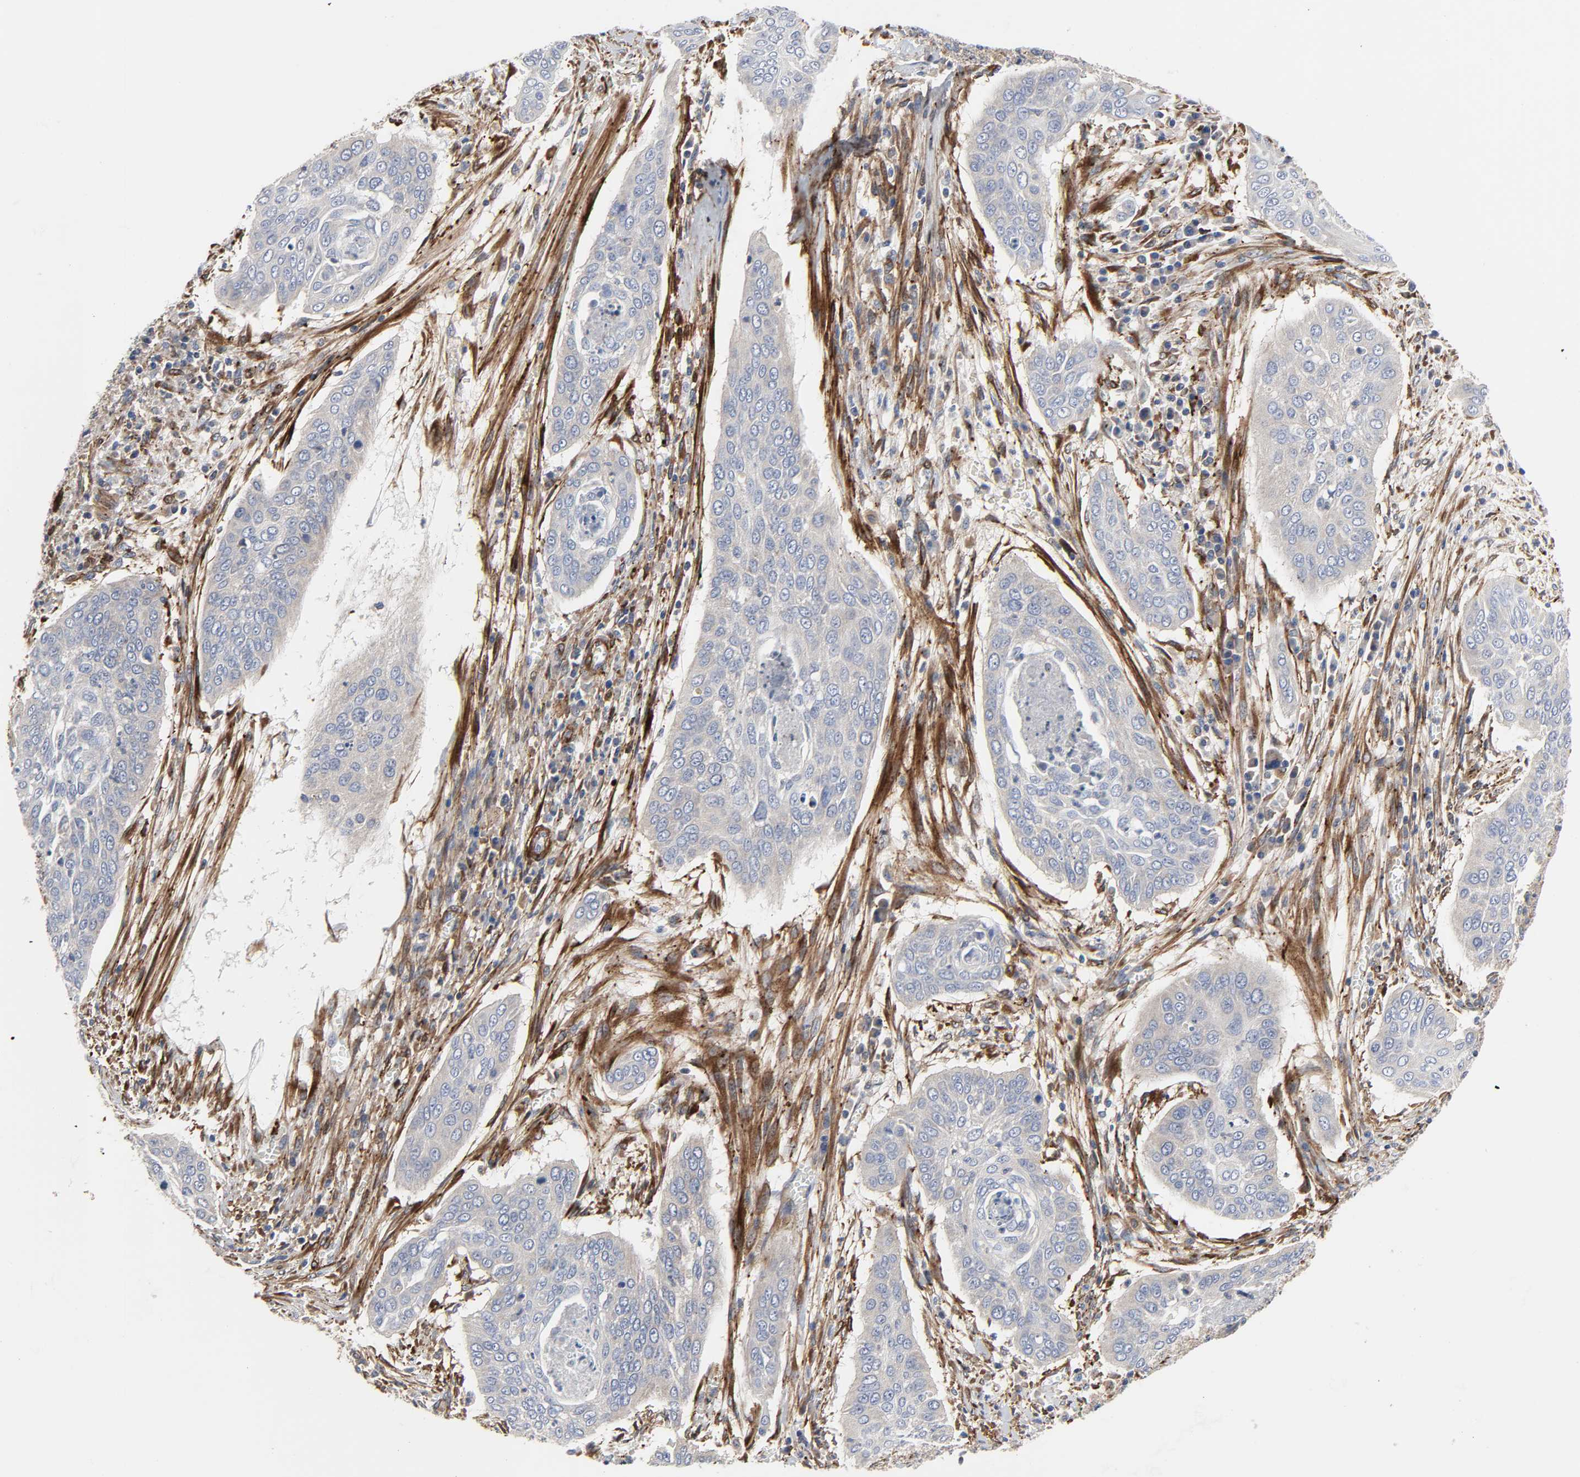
{"staining": {"intensity": "weak", "quantity": "25%-75%", "location": "cytoplasmic/membranous"}, "tissue": "cervical cancer", "cell_type": "Tumor cells", "image_type": "cancer", "snomed": [{"axis": "morphology", "description": "Squamous cell carcinoma, NOS"}, {"axis": "topography", "description": "Cervix"}], "caption": "Immunohistochemistry (DAB (3,3'-diaminobenzidine)) staining of squamous cell carcinoma (cervical) demonstrates weak cytoplasmic/membranous protein staining in about 25%-75% of tumor cells. (Stains: DAB (3,3'-diaminobenzidine) in brown, nuclei in blue, Microscopy: brightfield microscopy at high magnification).", "gene": "ARHGAP1", "patient": {"sex": "female", "age": 39}}